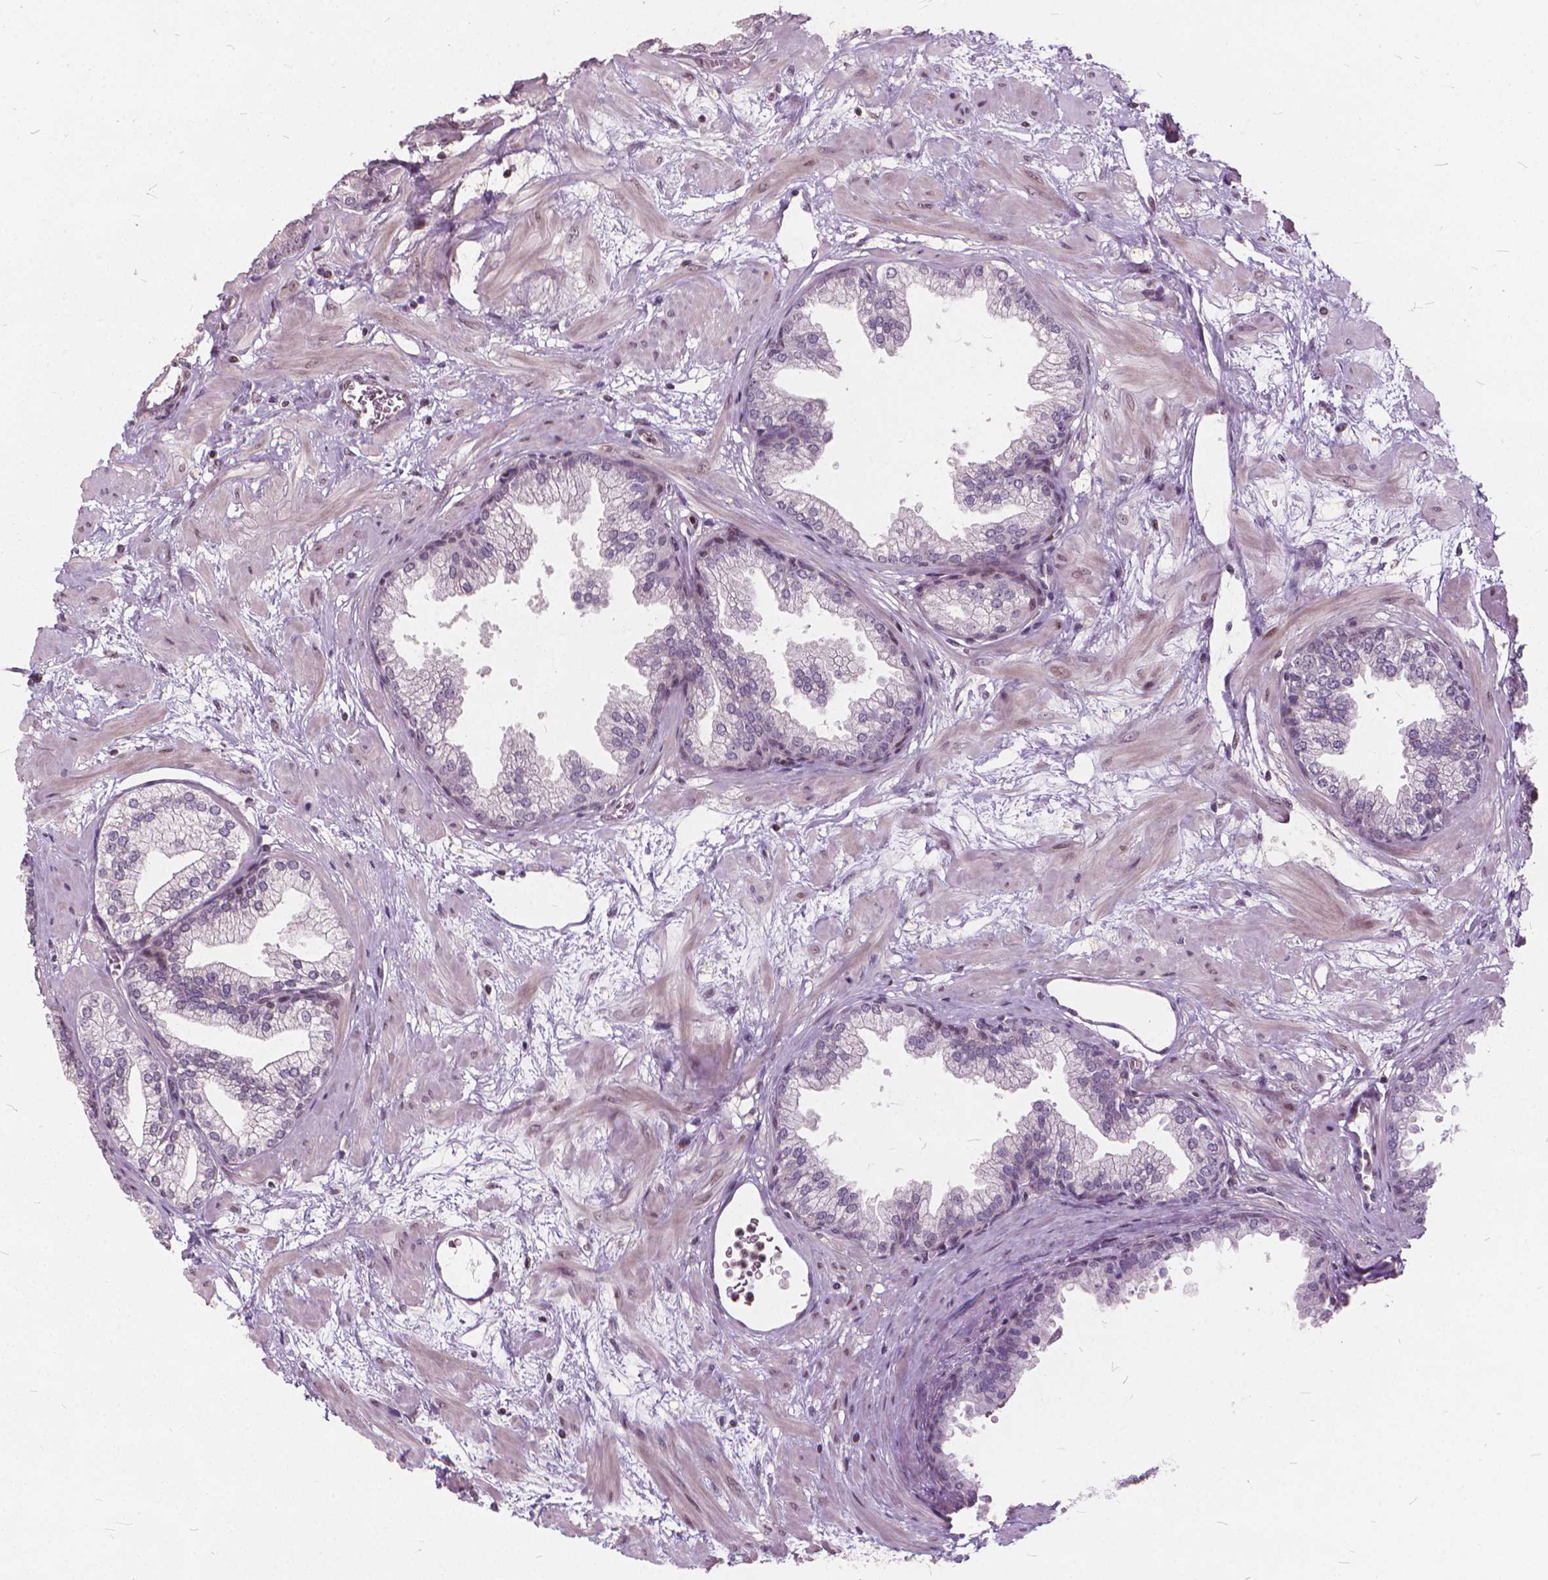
{"staining": {"intensity": "moderate", "quantity": "<25%", "location": "nuclear"}, "tissue": "prostate", "cell_type": "Glandular cells", "image_type": "normal", "snomed": [{"axis": "morphology", "description": "Normal tissue, NOS"}, {"axis": "topography", "description": "Prostate"}], "caption": "Immunohistochemical staining of benign human prostate displays <25% levels of moderate nuclear protein expression in approximately <25% of glandular cells.", "gene": "STAT5B", "patient": {"sex": "male", "age": 37}}